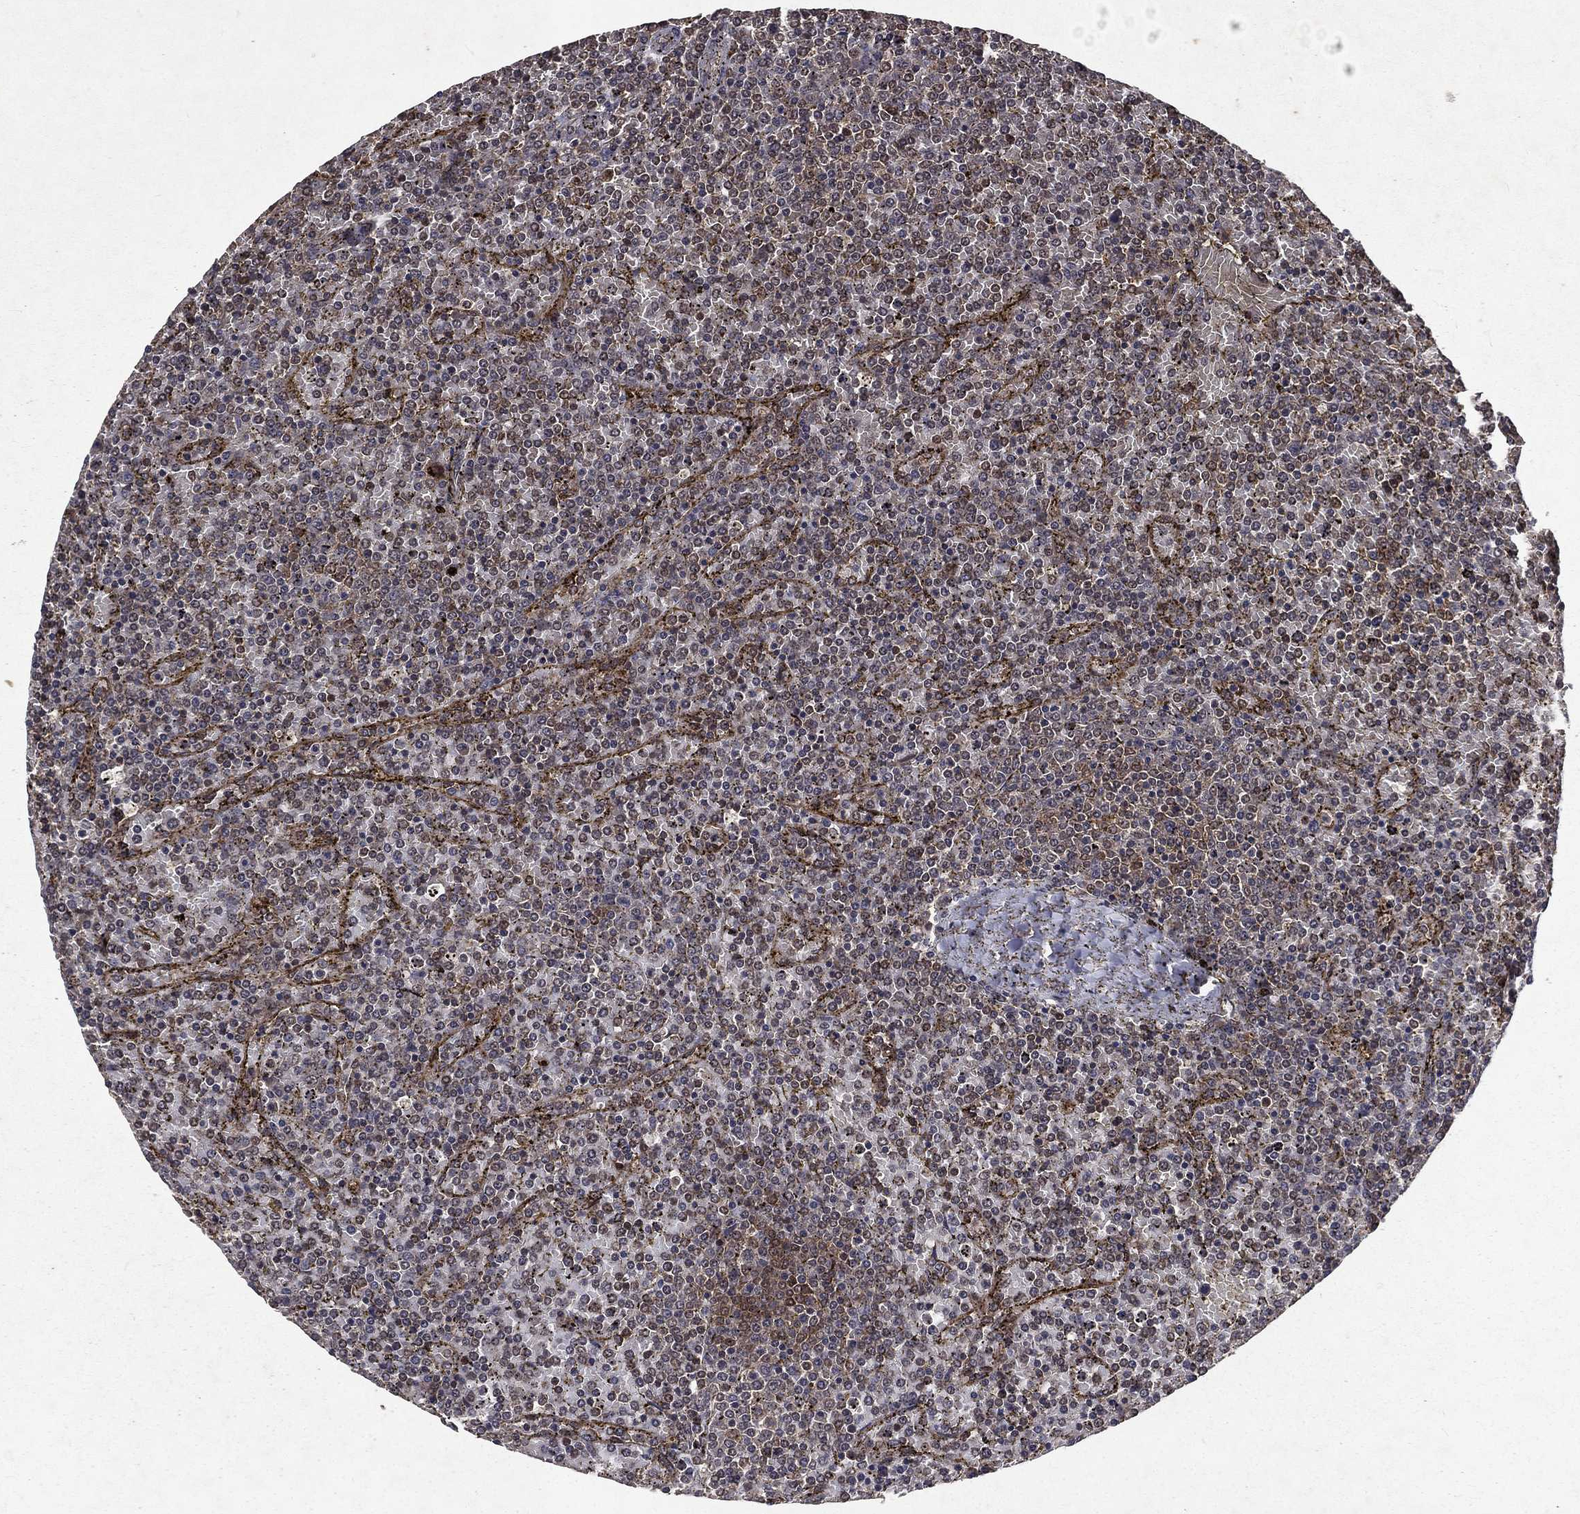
{"staining": {"intensity": "negative", "quantity": "none", "location": "none"}, "tissue": "lymphoma", "cell_type": "Tumor cells", "image_type": "cancer", "snomed": [{"axis": "morphology", "description": "Malignant lymphoma, non-Hodgkin's type, Low grade"}, {"axis": "topography", "description": "Spleen"}], "caption": "This is an immunohistochemistry (IHC) histopathology image of low-grade malignant lymphoma, non-Hodgkin's type. There is no staining in tumor cells.", "gene": "FGD1", "patient": {"sex": "female", "age": 77}}